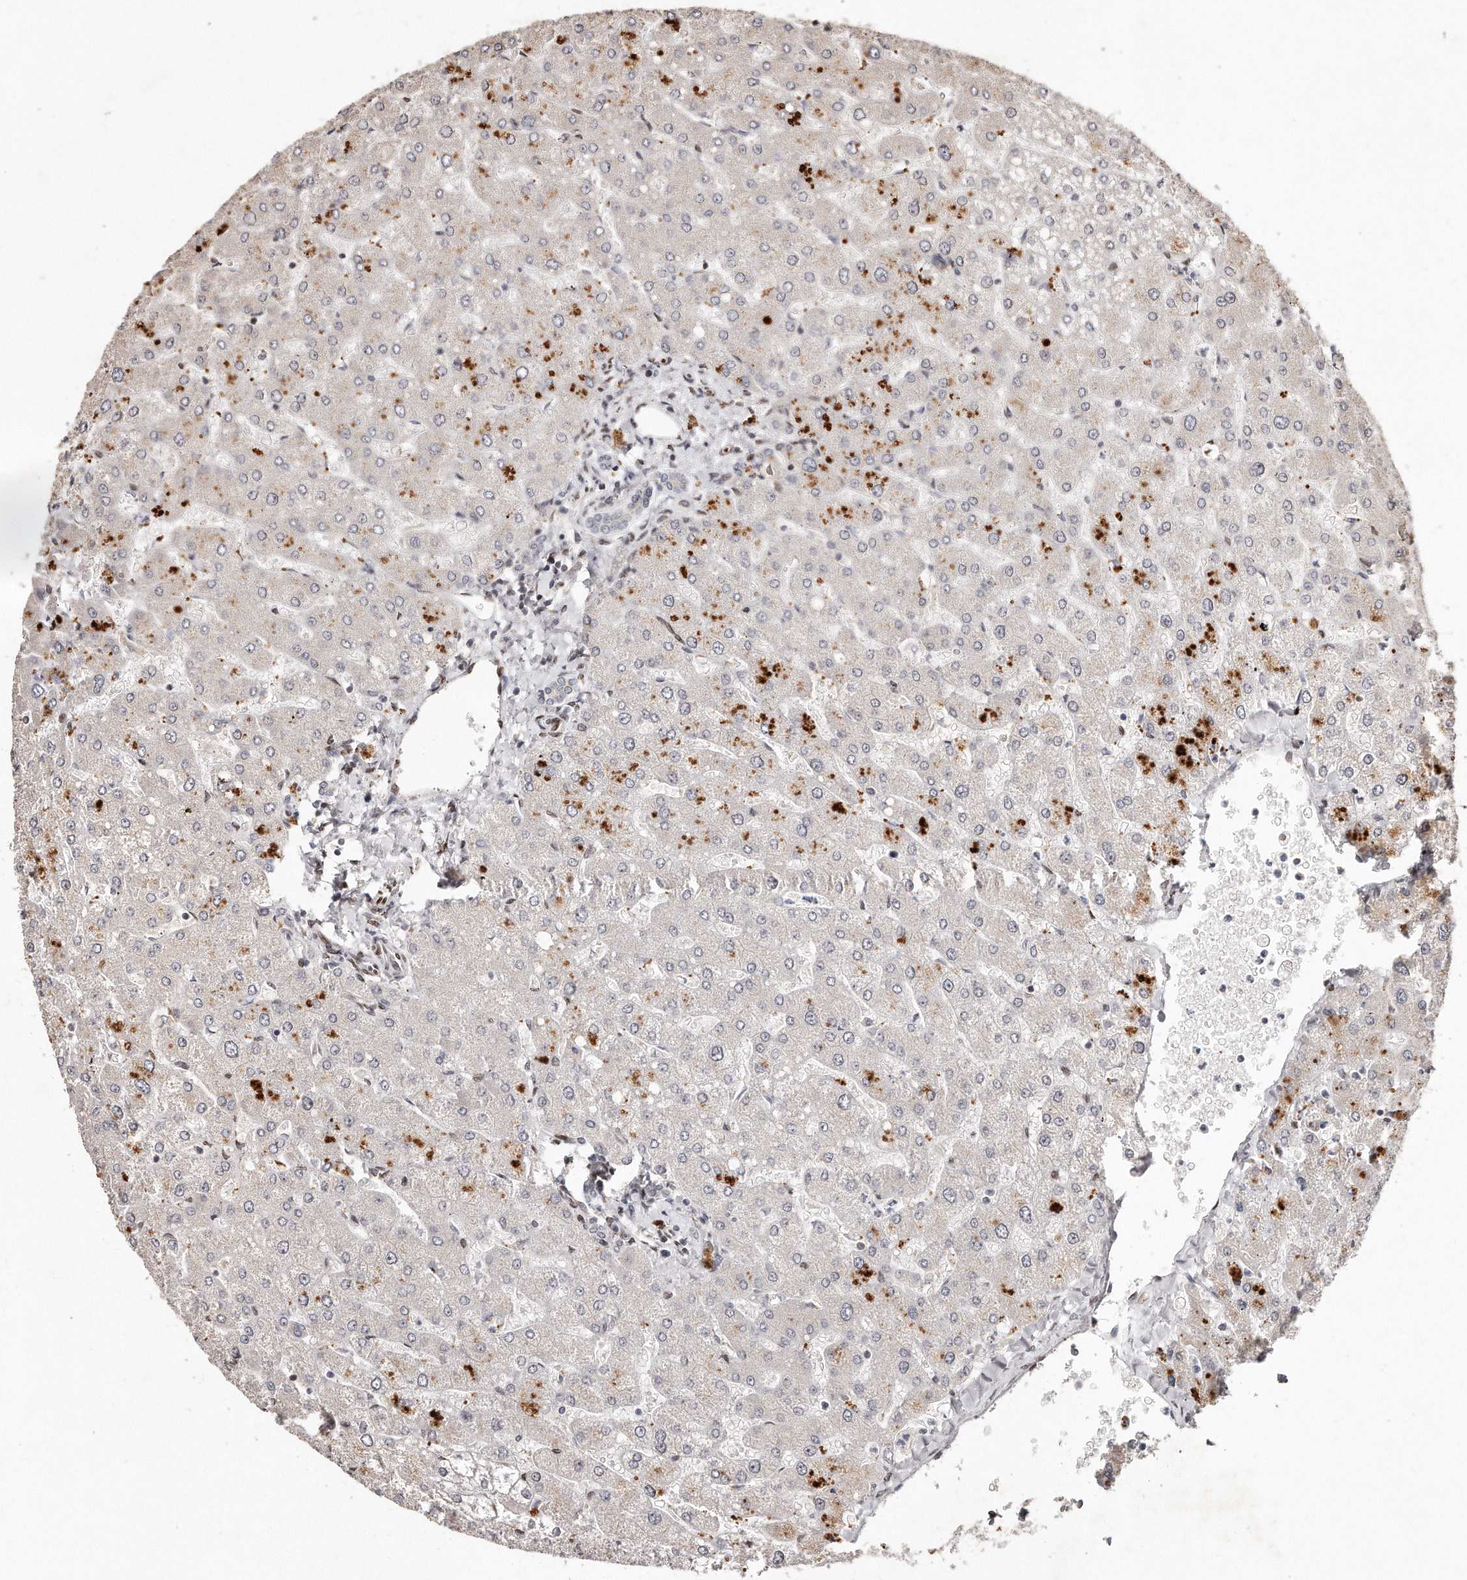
{"staining": {"intensity": "negative", "quantity": "none", "location": "none"}, "tissue": "liver", "cell_type": "Cholangiocytes", "image_type": "normal", "snomed": [{"axis": "morphology", "description": "Normal tissue, NOS"}, {"axis": "topography", "description": "Liver"}], "caption": "The IHC photomicrograph has no significant expression in cholangiocytes of liver. (DAB (3,3'-diaminobenzidine) immunohistochemistry (IHC) visualized using brightfield microscopy, high magnification).", "gene": "HASPIN", "patient": {"sex": "male", "age": 55}}